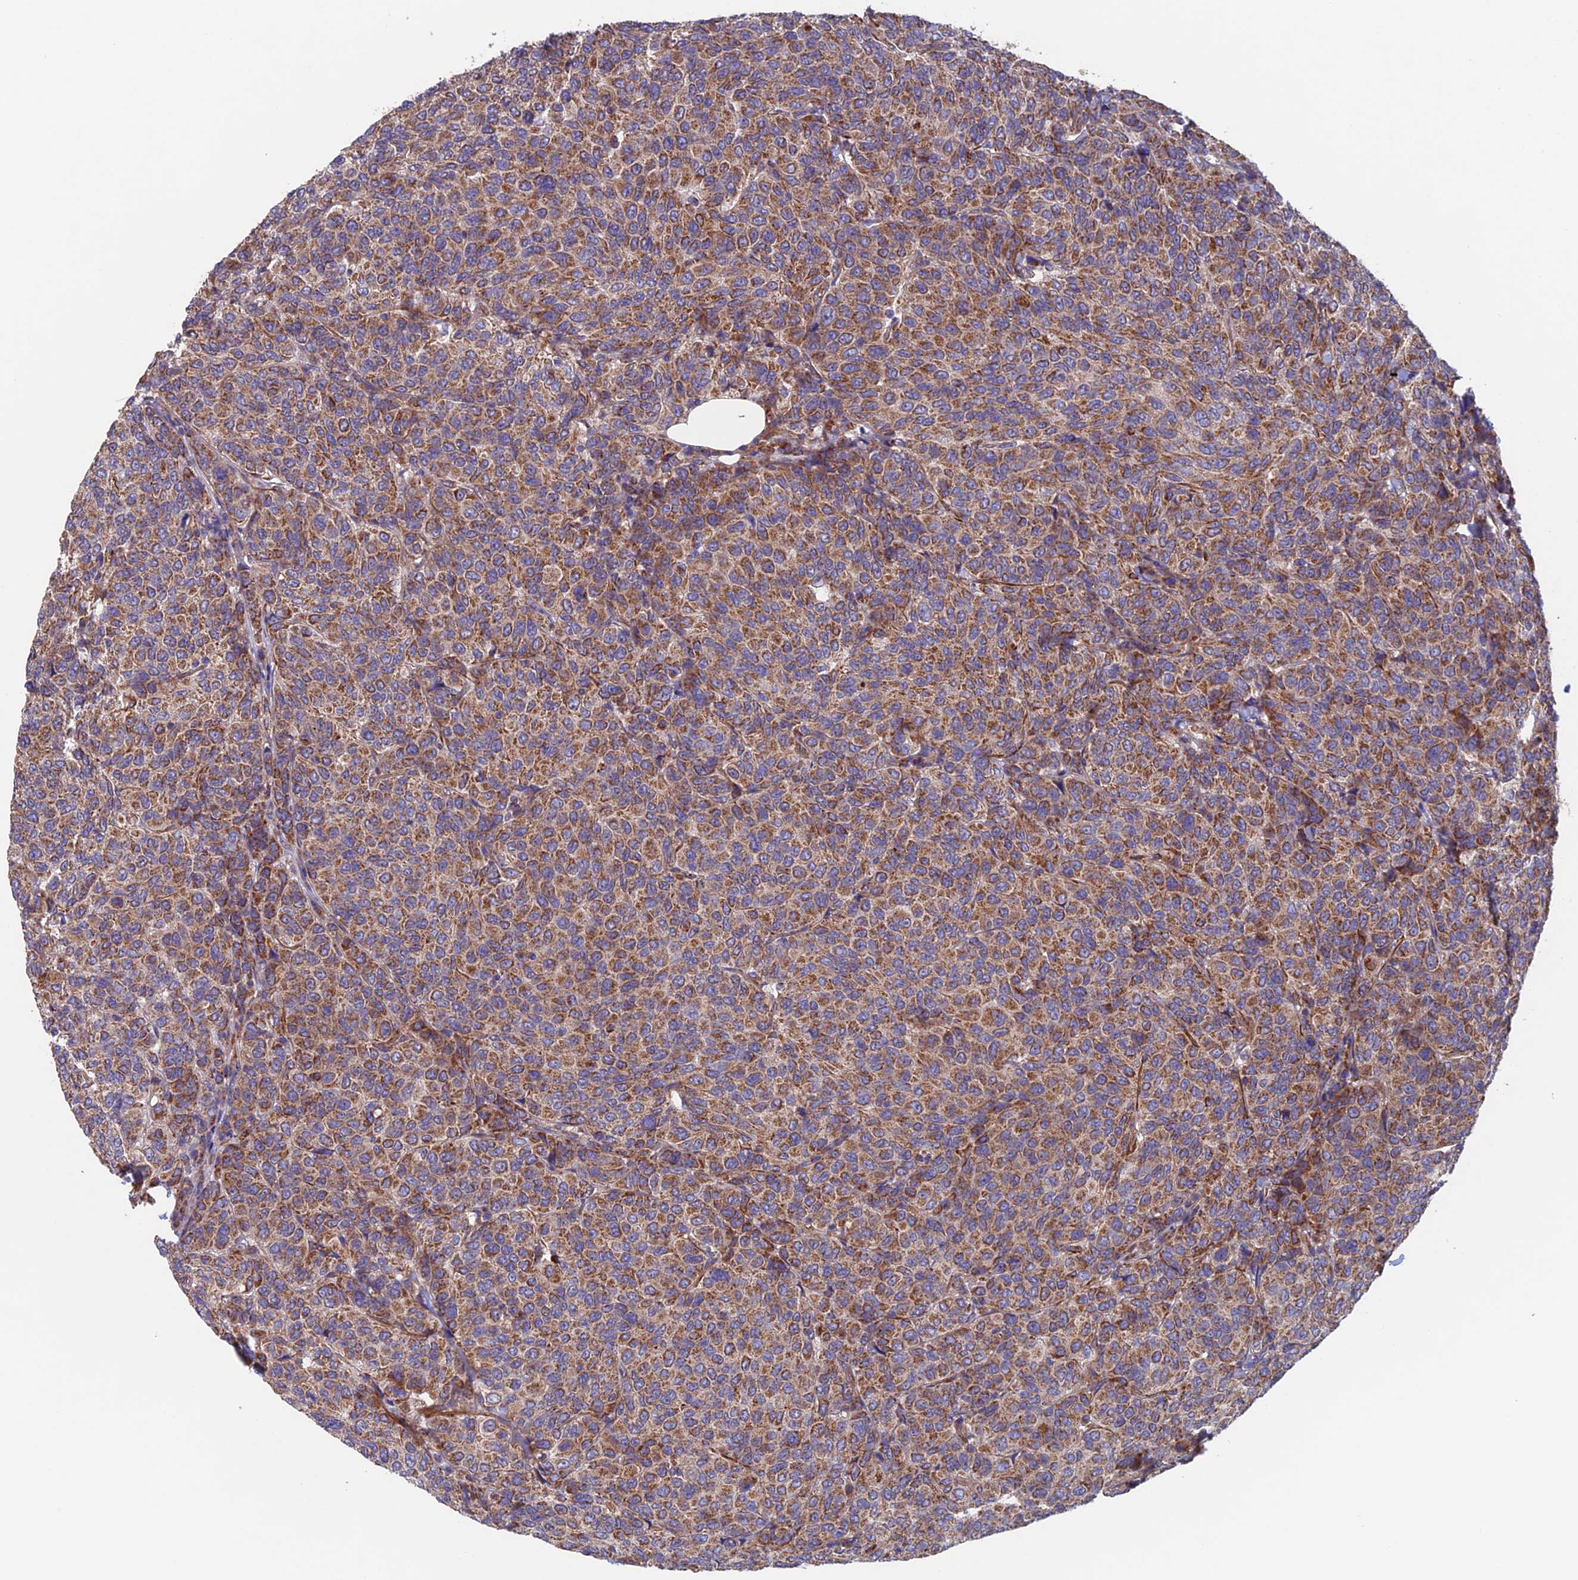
{"staining": {"intensity": "moderate", "quantity": ">75%", "location": "cytoplasmic/membranous"}, "tissue": "breast cancer", "cell_type": "Tumor cells", "image_type": "cancer", "snomed": [{"axis": "morphology", "description": "Duct carcinoma"}, {"axis": "topography", "description": "Breast"}], "caption": "DAB immunohistochemical staining of human breast intraductal carcinoma reveals moderate cytoplasmic/membranous protein positivity in approximately >75% of tumor cells.", "gene": "MRPL1", "patient": {"sex": "female", "age": 55}}